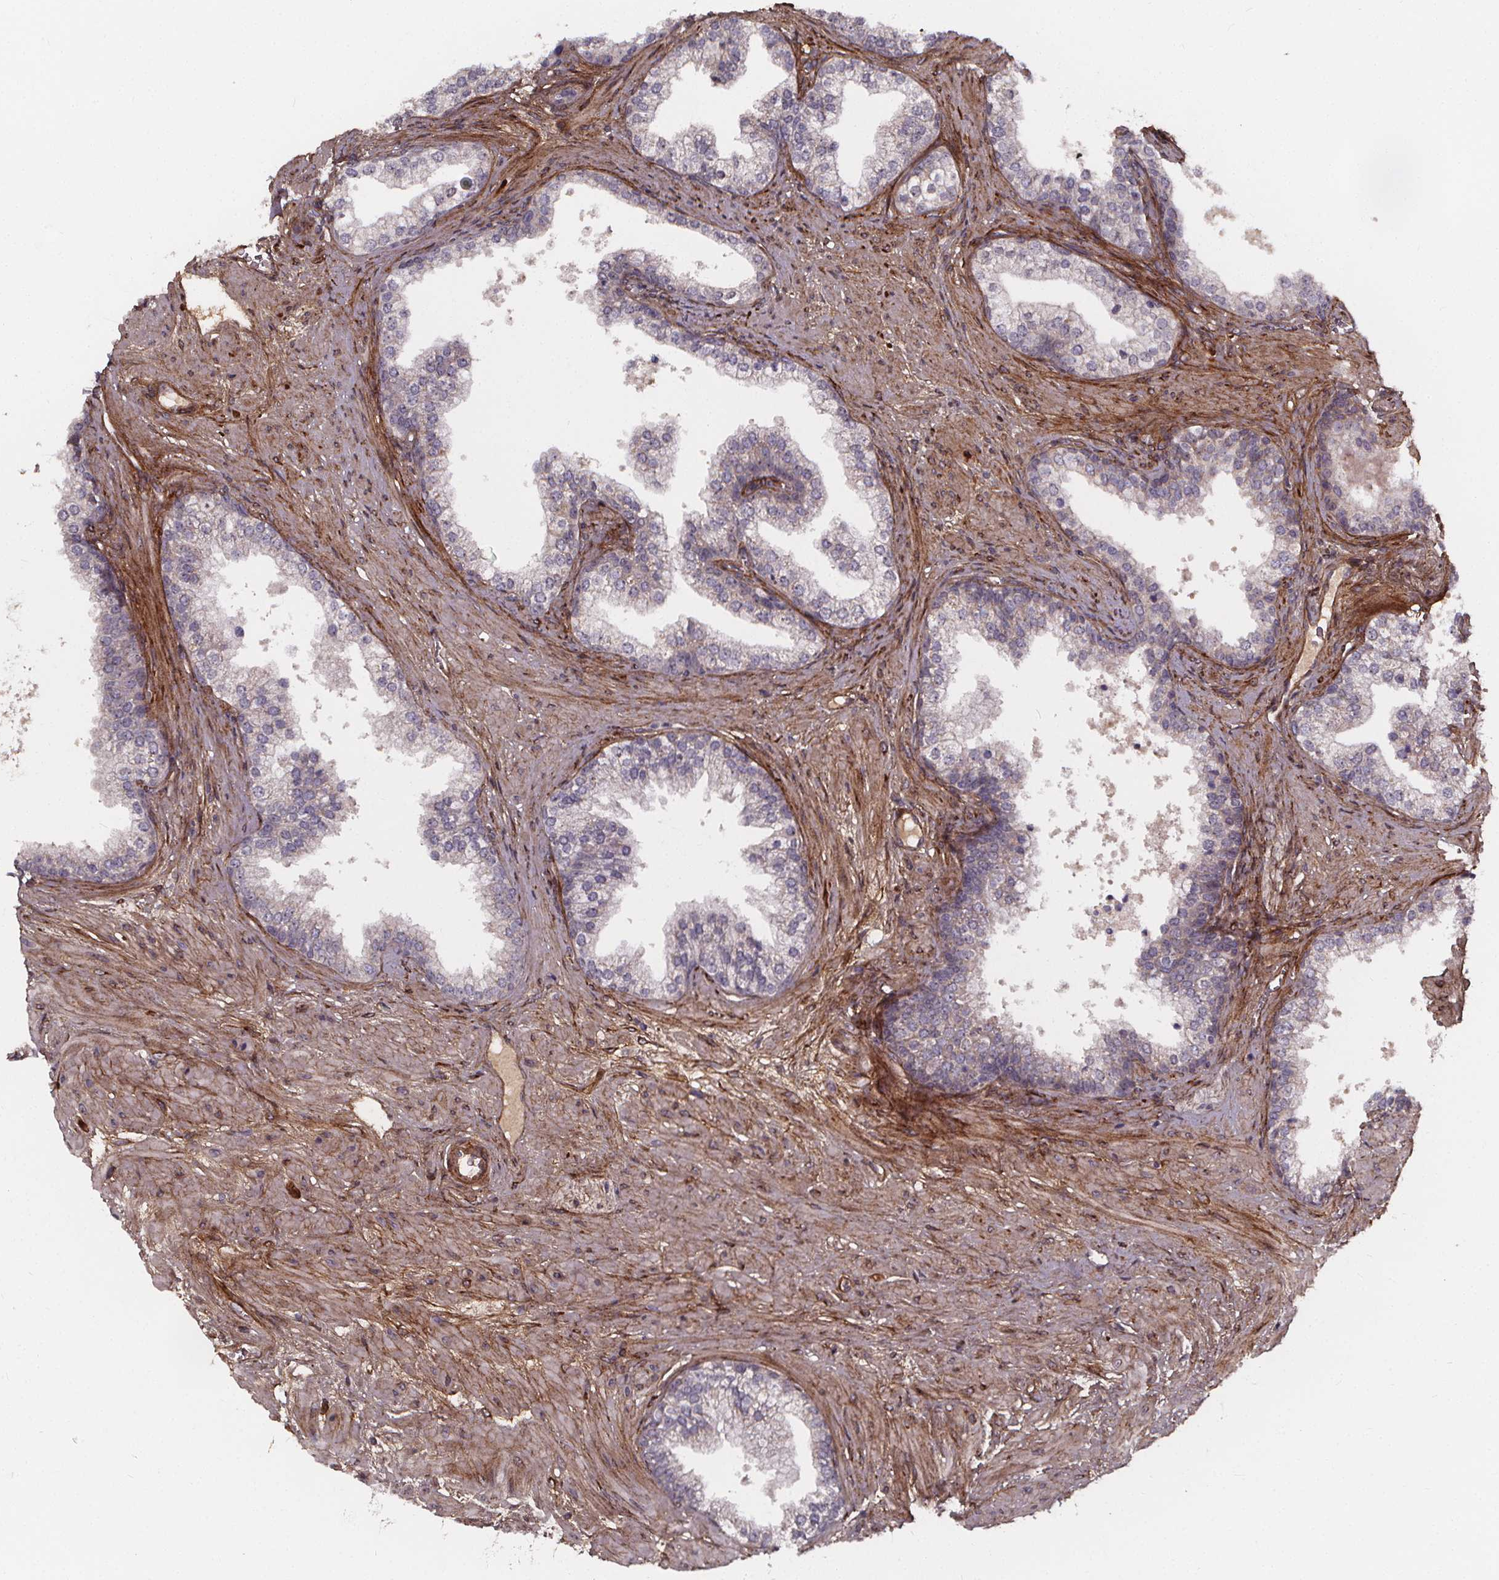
{"staining": {"intensity": "negative", "quantity": "none", "location": "none"}, "tissue": "prostate", "cell_type": "Glandular cells", "image_type": "normal", "snomed": [{"axis": "morphology", "description": "Normal tissue, NOS"}, {"axis": "topography", "description": "Prostate"}], "caption": "An immunohistochemistry (IHC) photomicrograph of benign prostate is shown. There is no staining in glandular cells of prostate.", "gene": "AEBP1", "patient": {"sex": "male", "age": 79}}